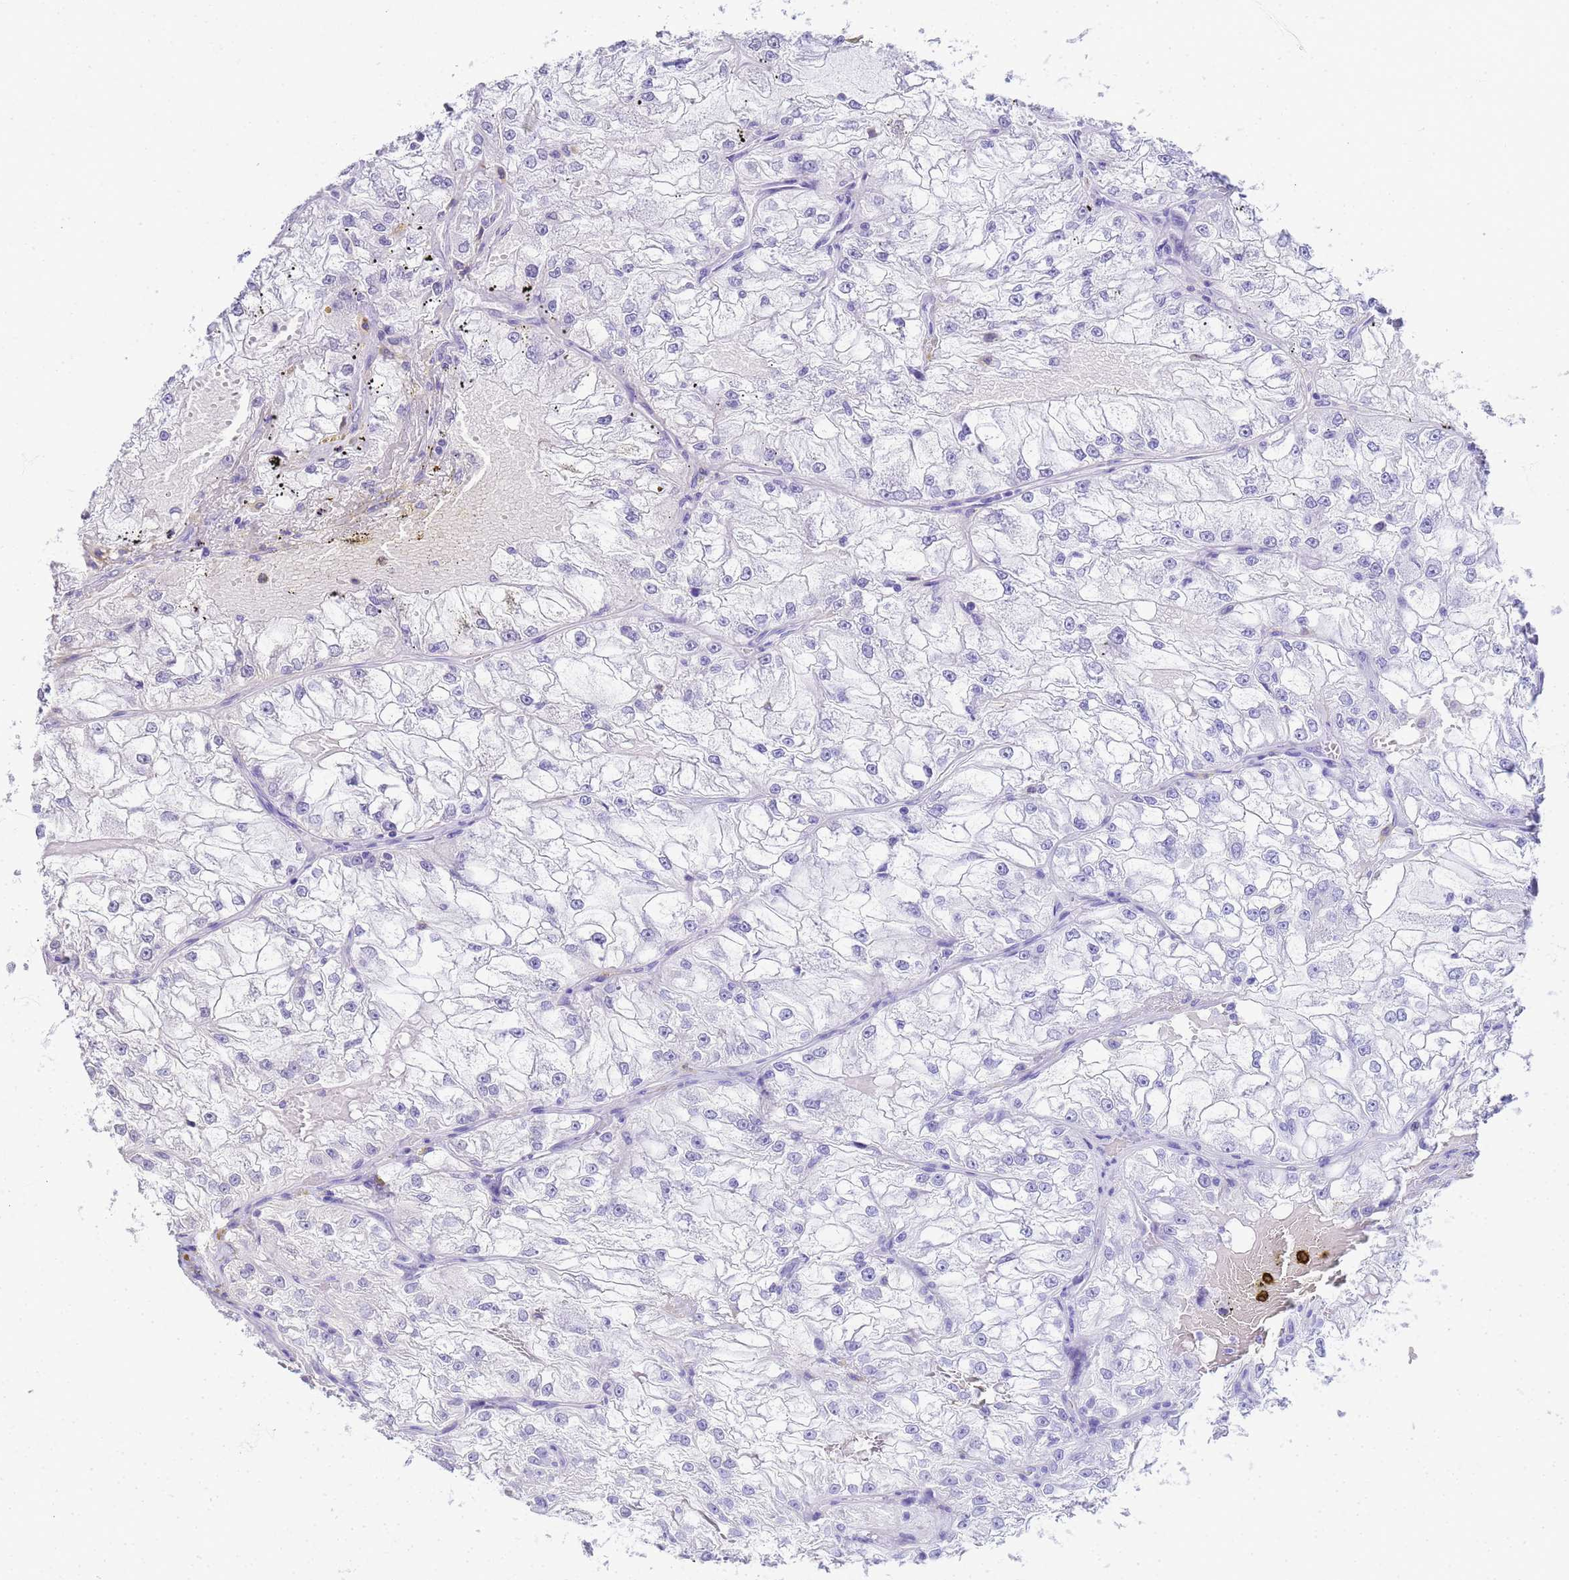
{"staining": {"intensity": "negative", "quantity": "none", "location": "none"}, "tissue": "renal cancer", "cell_type": "Tumor cells", "image_type": "cancer", "snomed": [{"axis": "morphology", "description": "Adenocarcinoma, NOS"}, {"axis": "topography", "description": "Kidney"}], "caption": "The histopathology image shows no significant positivity in tumor cells of renal cancer. (Immunohistochemistry (ihc), brightfield microscopy, high magnification).", "gene": "MYL7", "patient": {"sex": "female", "age": 72}}